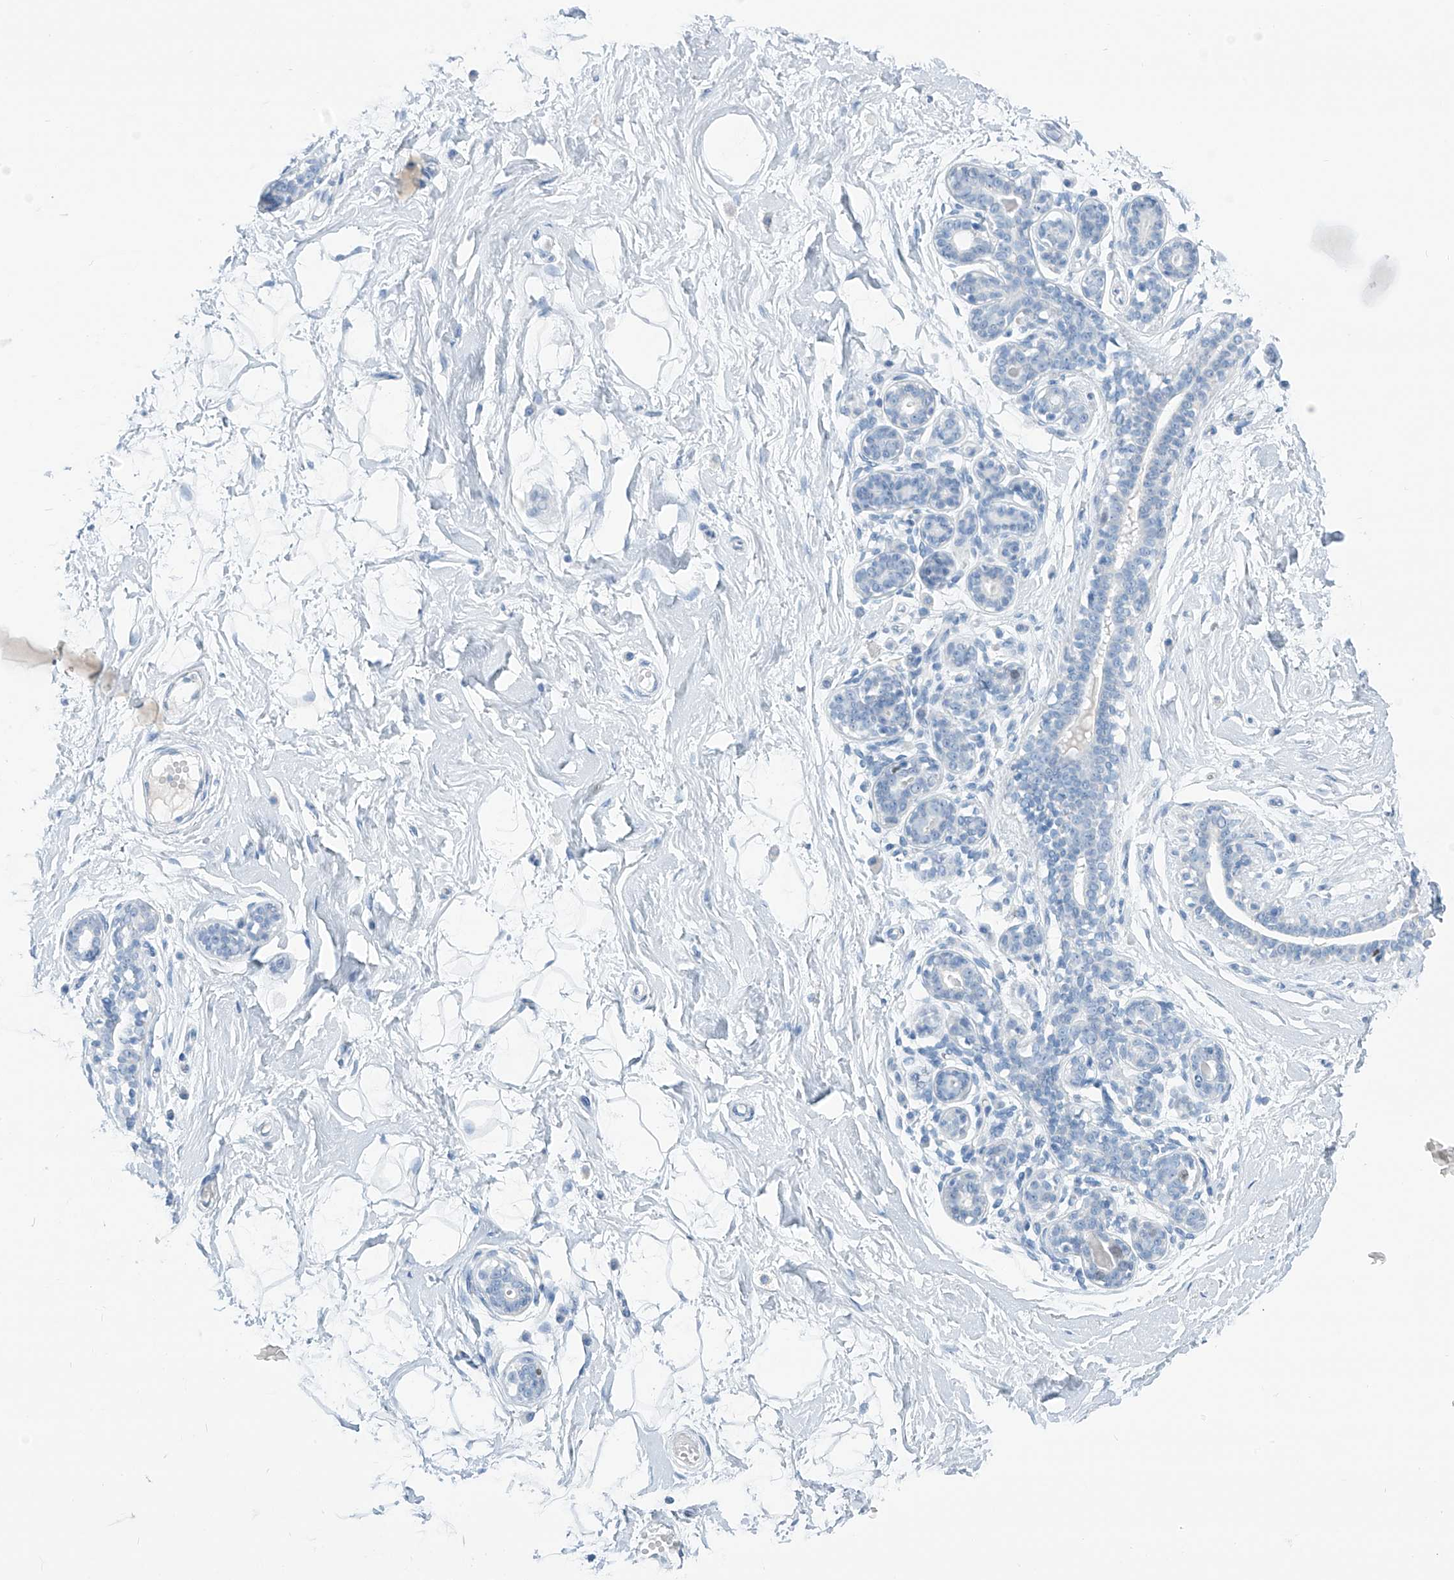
{"staining": {"intensity": "negative", "quantity": "none", "location": "none"}, "tissue": "breast", "cell_type": "Adipocytes", "image_type": "normal", "snomed": [{"axis": "morphology", "description": "Normal tissue, NOS"}, {"axis": "morphology", "description": "Adenoma, NOS"}, {"axis": "topography", "description": "Breast"}], "caption": "The micrograph shows no staining of adipocytes in normal breast.", "gene": "SGO2", "patient": {"sex": "female", "age": 23}}